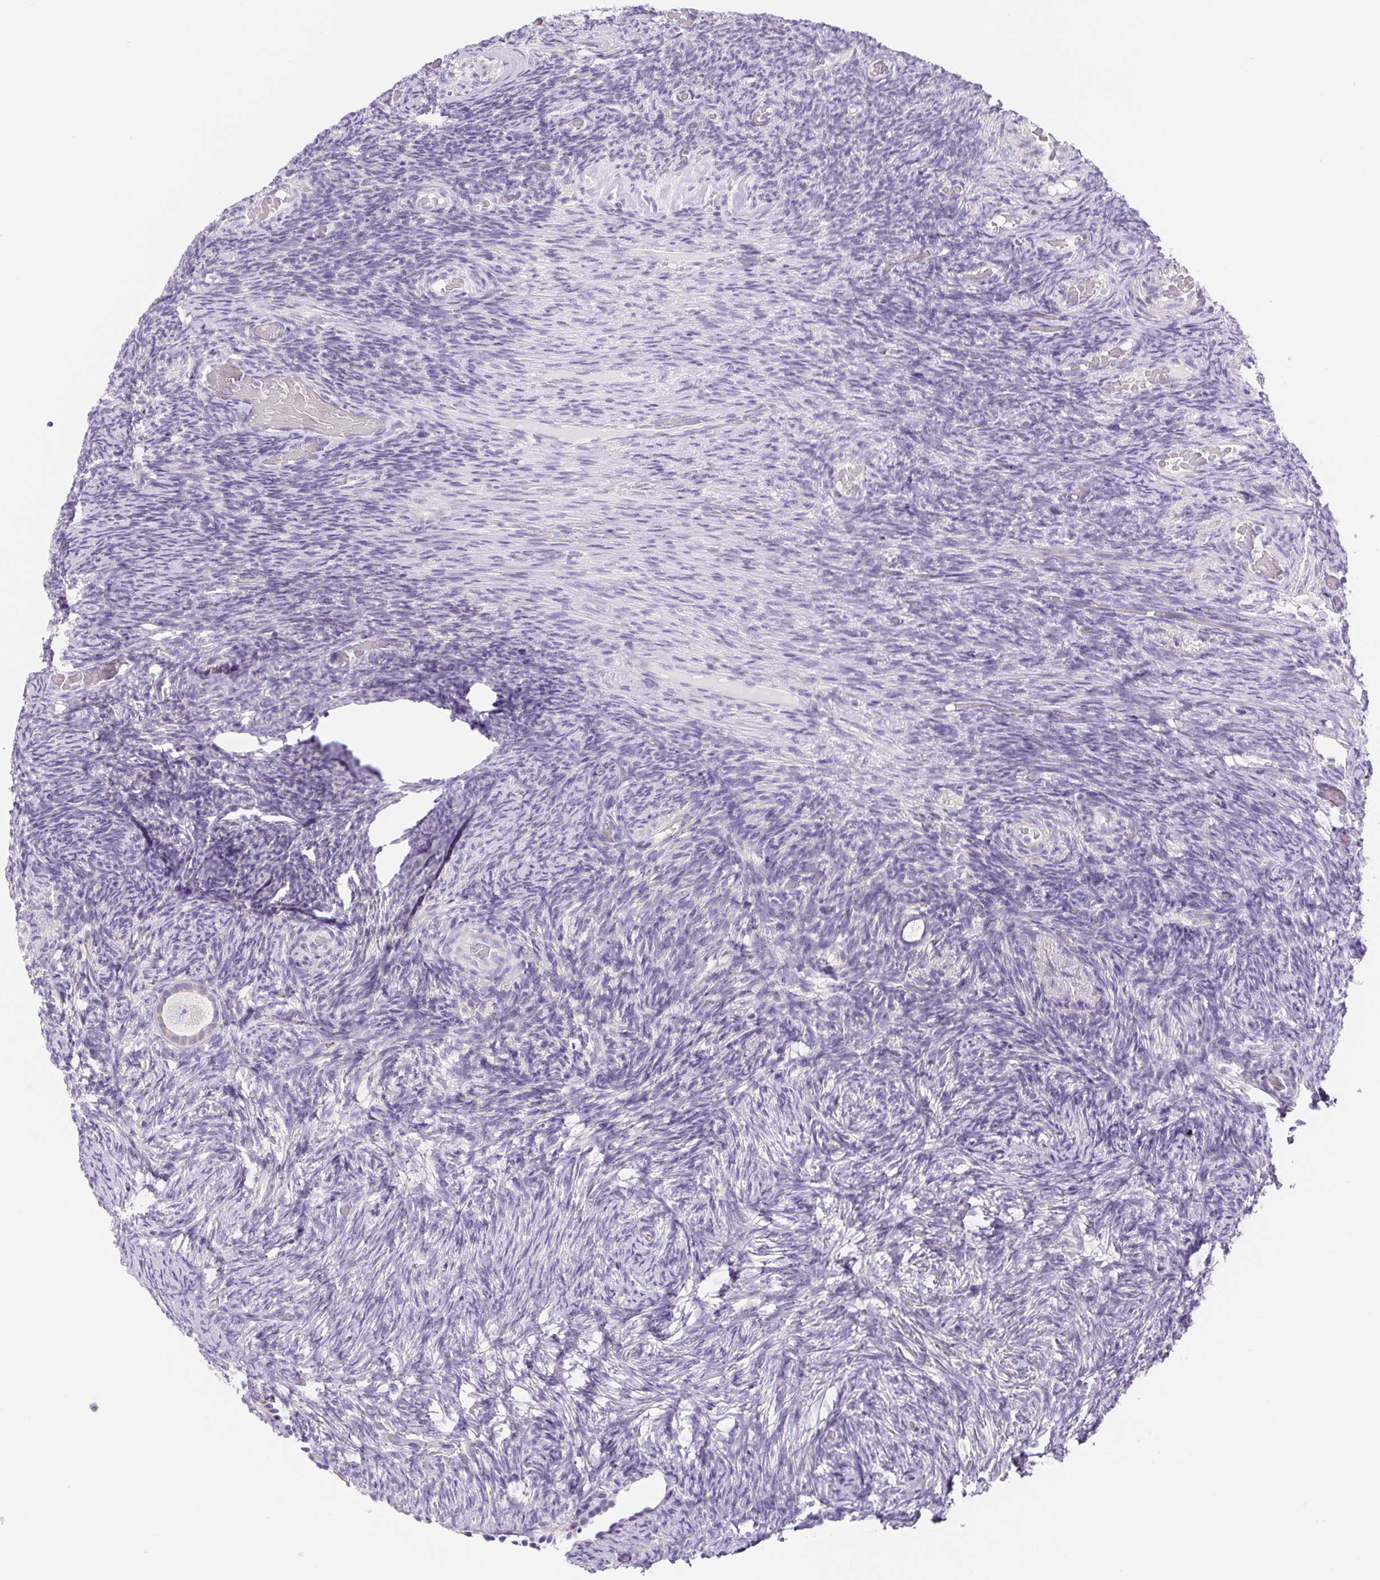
{"staining": {"intensity": "negative", "quantity": "none", "location": "none"}, "tissue": "ovary", "cell_type": "Follicle cells", "image_type": "normal", "snomed": [{"axis": "morphology", "description": "Normal tissue, NOS"}, {"axis": "topography", "description": "Ovary"}], "caption": "IHC of unremarkable ovary displays no expression in follicle cells.", "gene": "DYNC2LI1", "patient": {"sex": "female", "age": 34}}